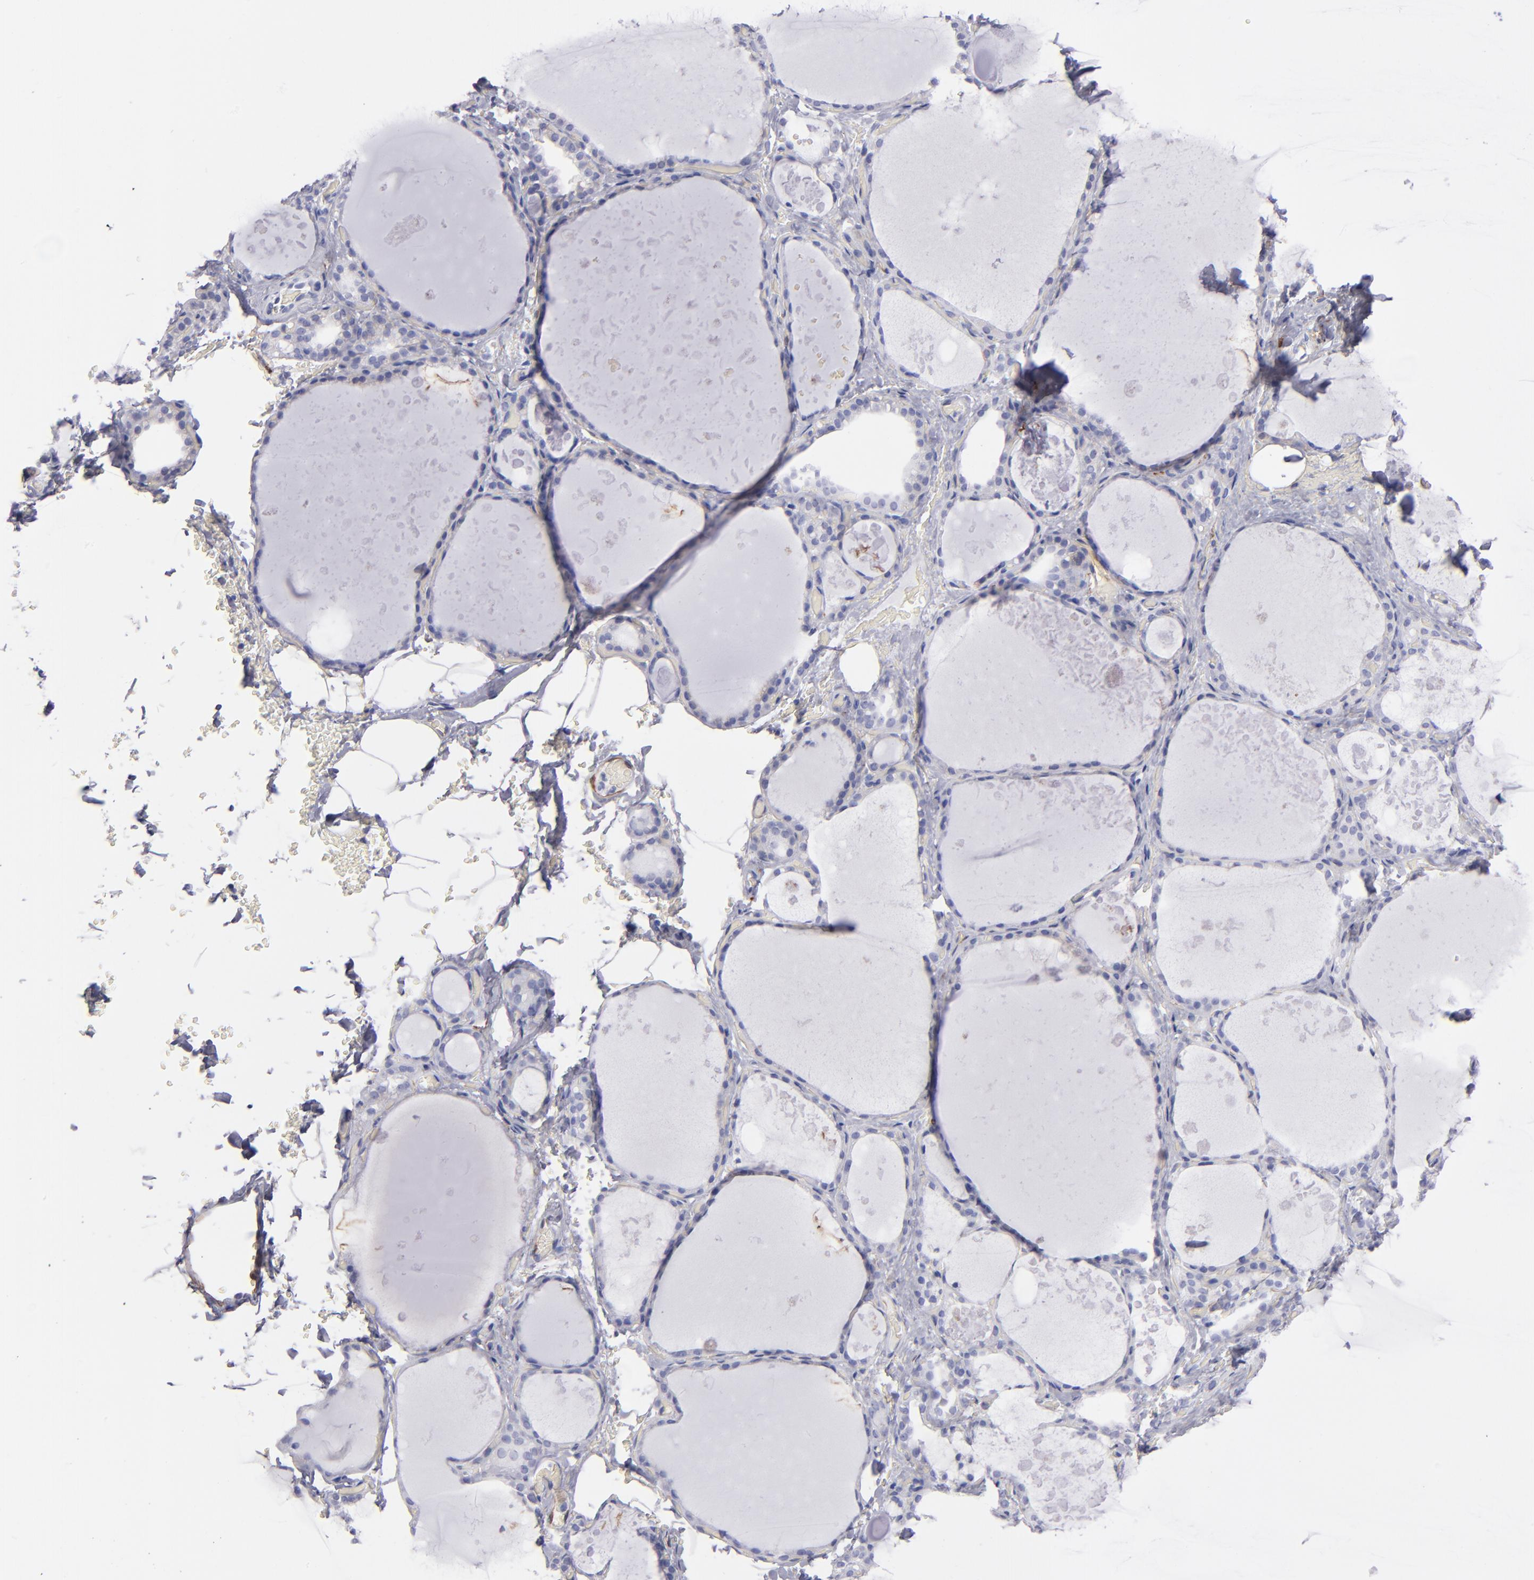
{"staining": {"intensity": "negative", "quantity": "none", "location": "none"}, "tissue": "thyroid gland", "cell_type": "Glandular cells", "image_type": "normal", "snomed": [{"axis": "morphology", "description": "Normal tissue, NOS"}, {"axis": "topography", "description": "Thyroid gland"}], "caption": "IHC image of normal human thyroid gland stained for a protein (brown), which exhibits no staining in glandular cells.", "gene": "AHNAK2", "patient": {"sex": "male", "age": 61}}